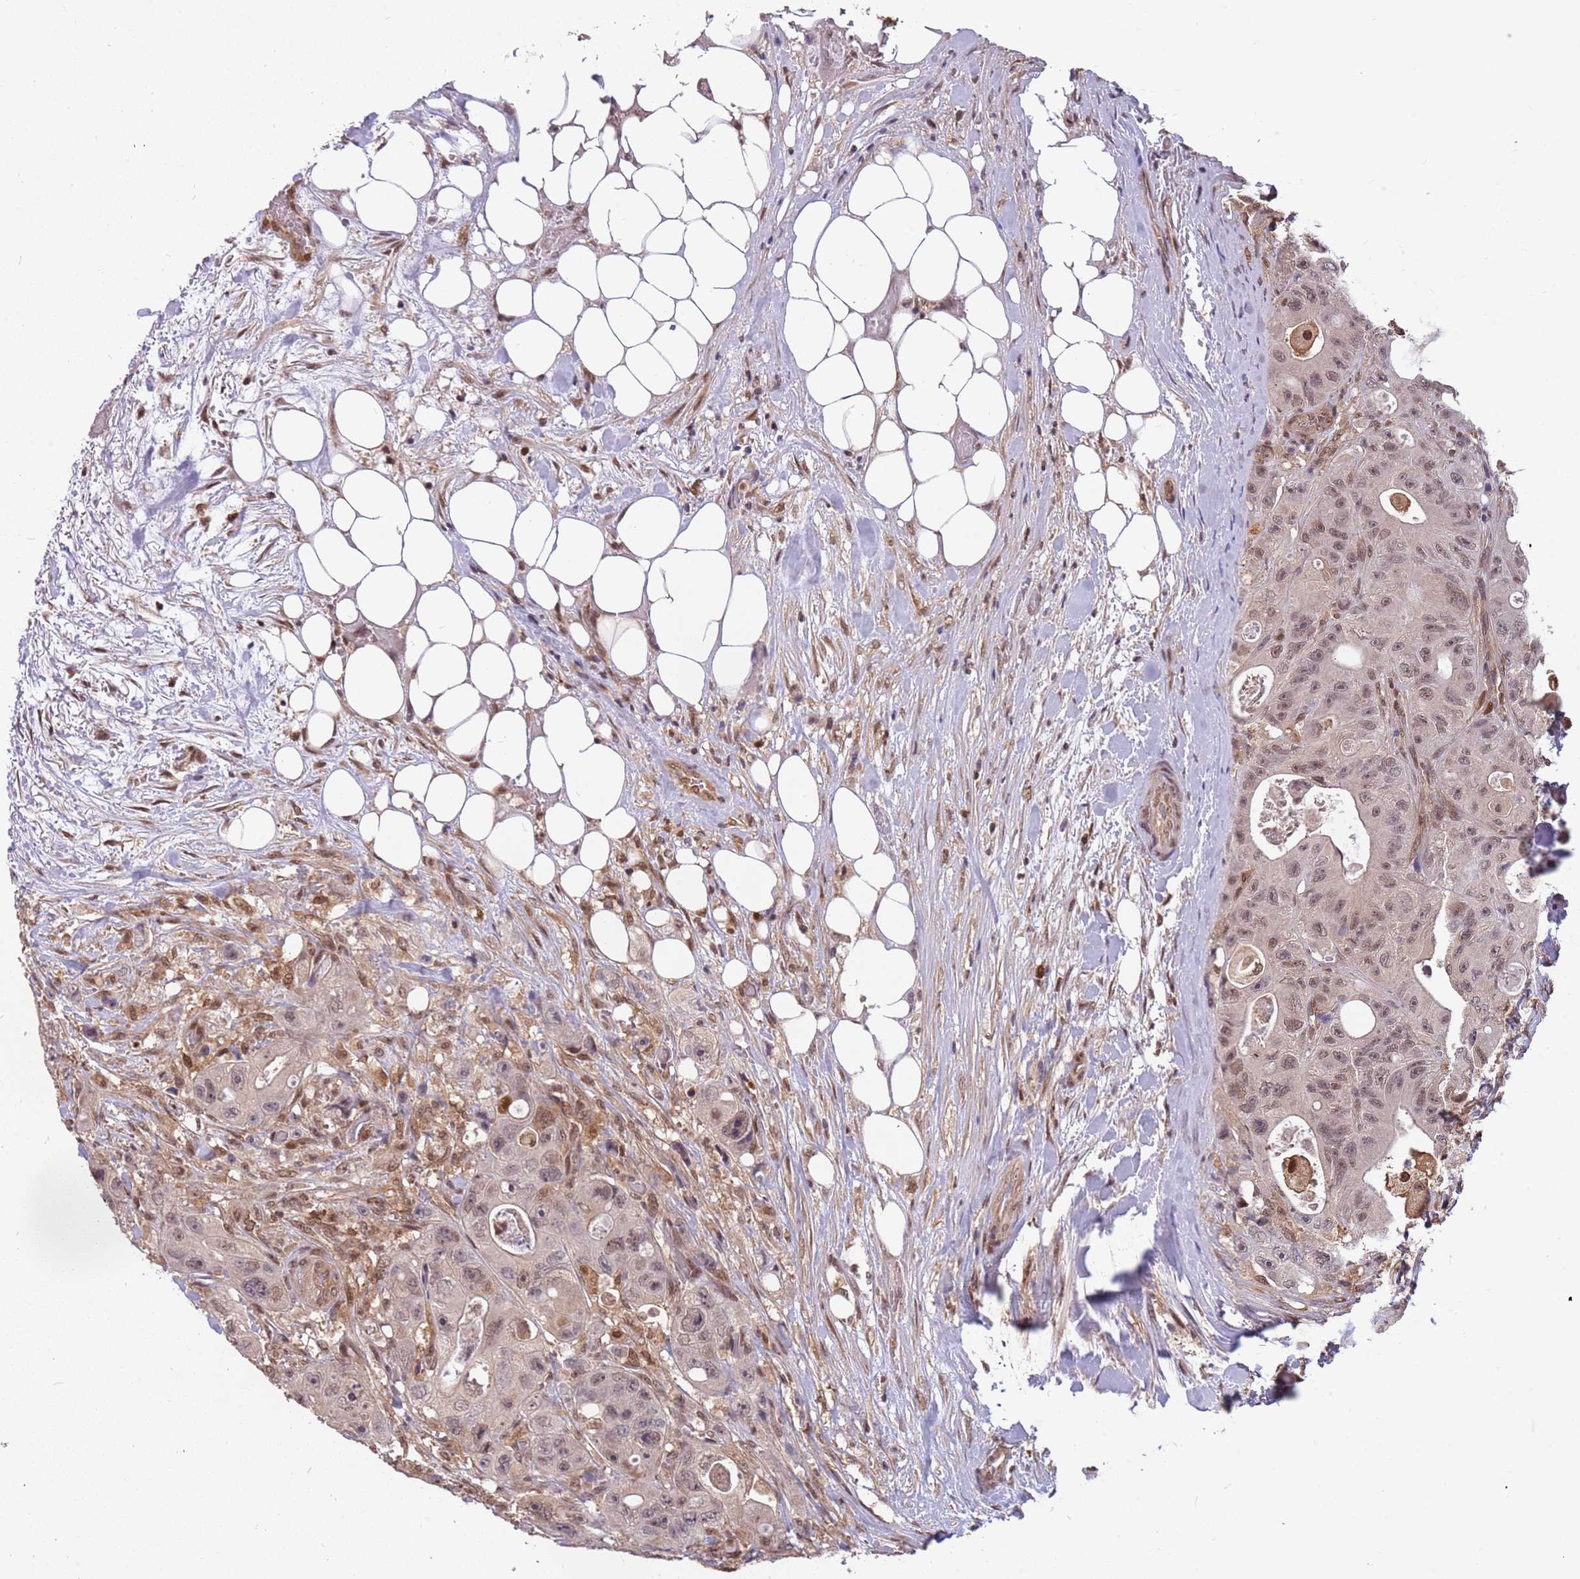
{"staining": {"intensity": "weak", "quantity": ">75%", "location": "nuclear"}, "tissue": "colorectal cancer", "cell_type": "Tumor cells", "image_type": "cancer", "snomed": [{"axis": "morphology", "description": "Adenocarcinoma, NOS"}, {"axis": "topography", "description": "Colon"}], "caption": "Colorectal cancer tissue shows weak nuclear positivity in about >75% of tumor cells, visualized by immunohistochemistry. The protein of interest is shown in brown color, while the nuclei are stained blue.", "gene": "GBP2", "patient": {"sex": "female", "age": 46}}